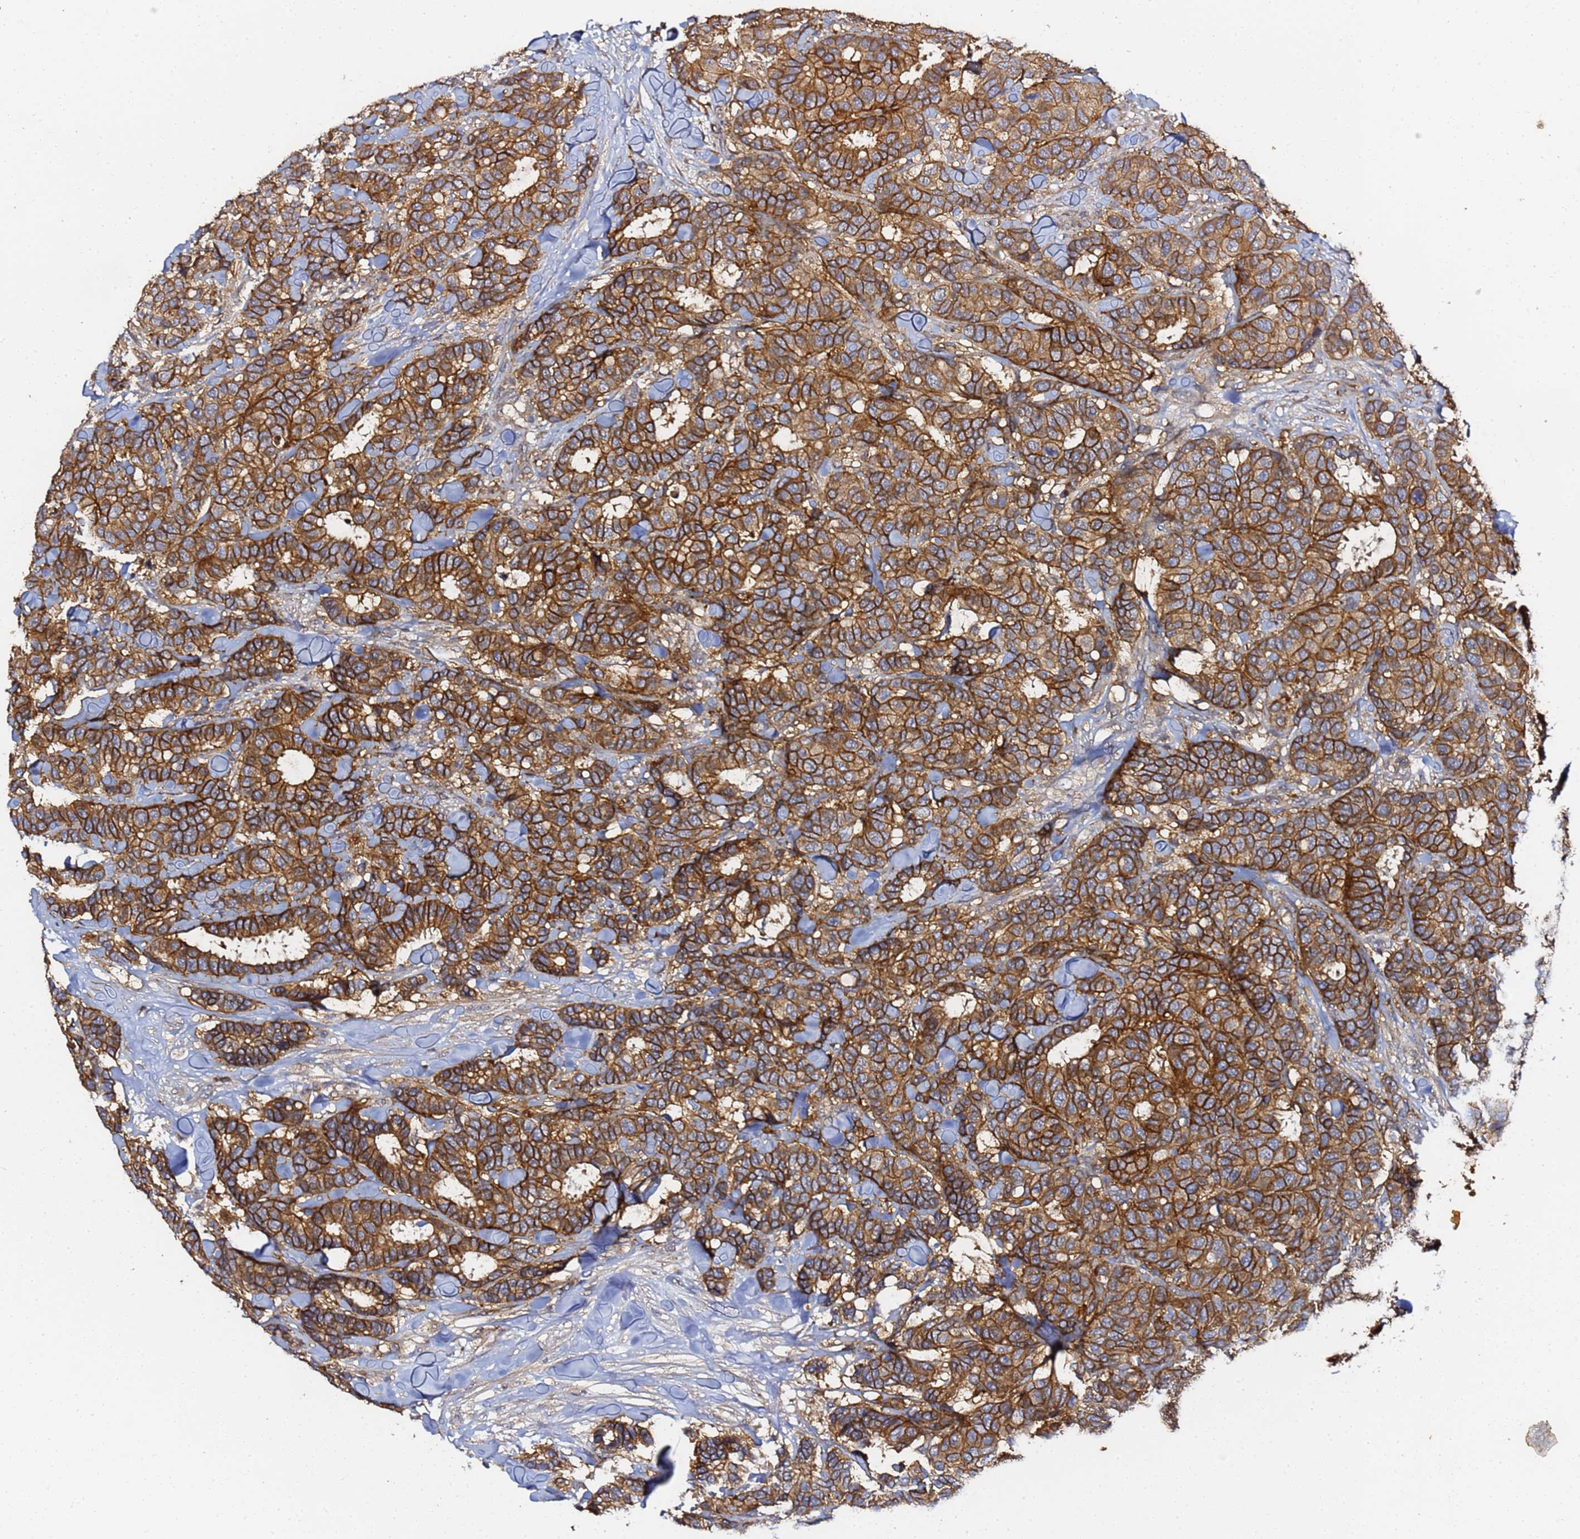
{"staining": {"intensity": "strong", "quantity": ">75%", "location": "cytoplasmic/membranous"}, "tissue": "breast cancer", "cell_type": "Tumor cells", "image_type": "cancer", "snomed": [{"axis": "morphology", "description": "Normal tissue, NOS"}, {"axis": "morphology", "description": "Duct carcinoma"}, {"axis": "topography", "description": "Breast"}], "caption": "High-power microscopy captured an immunohistochemistry (IHC) histopathology image of breast cancer (invasive ductal carcinoma), revealing strong cytoplasmic/membranous positivity in approximately >75% of tumor cells.", "gene": "LRRC69", "patient": {"sex": "female", "age": 87}}